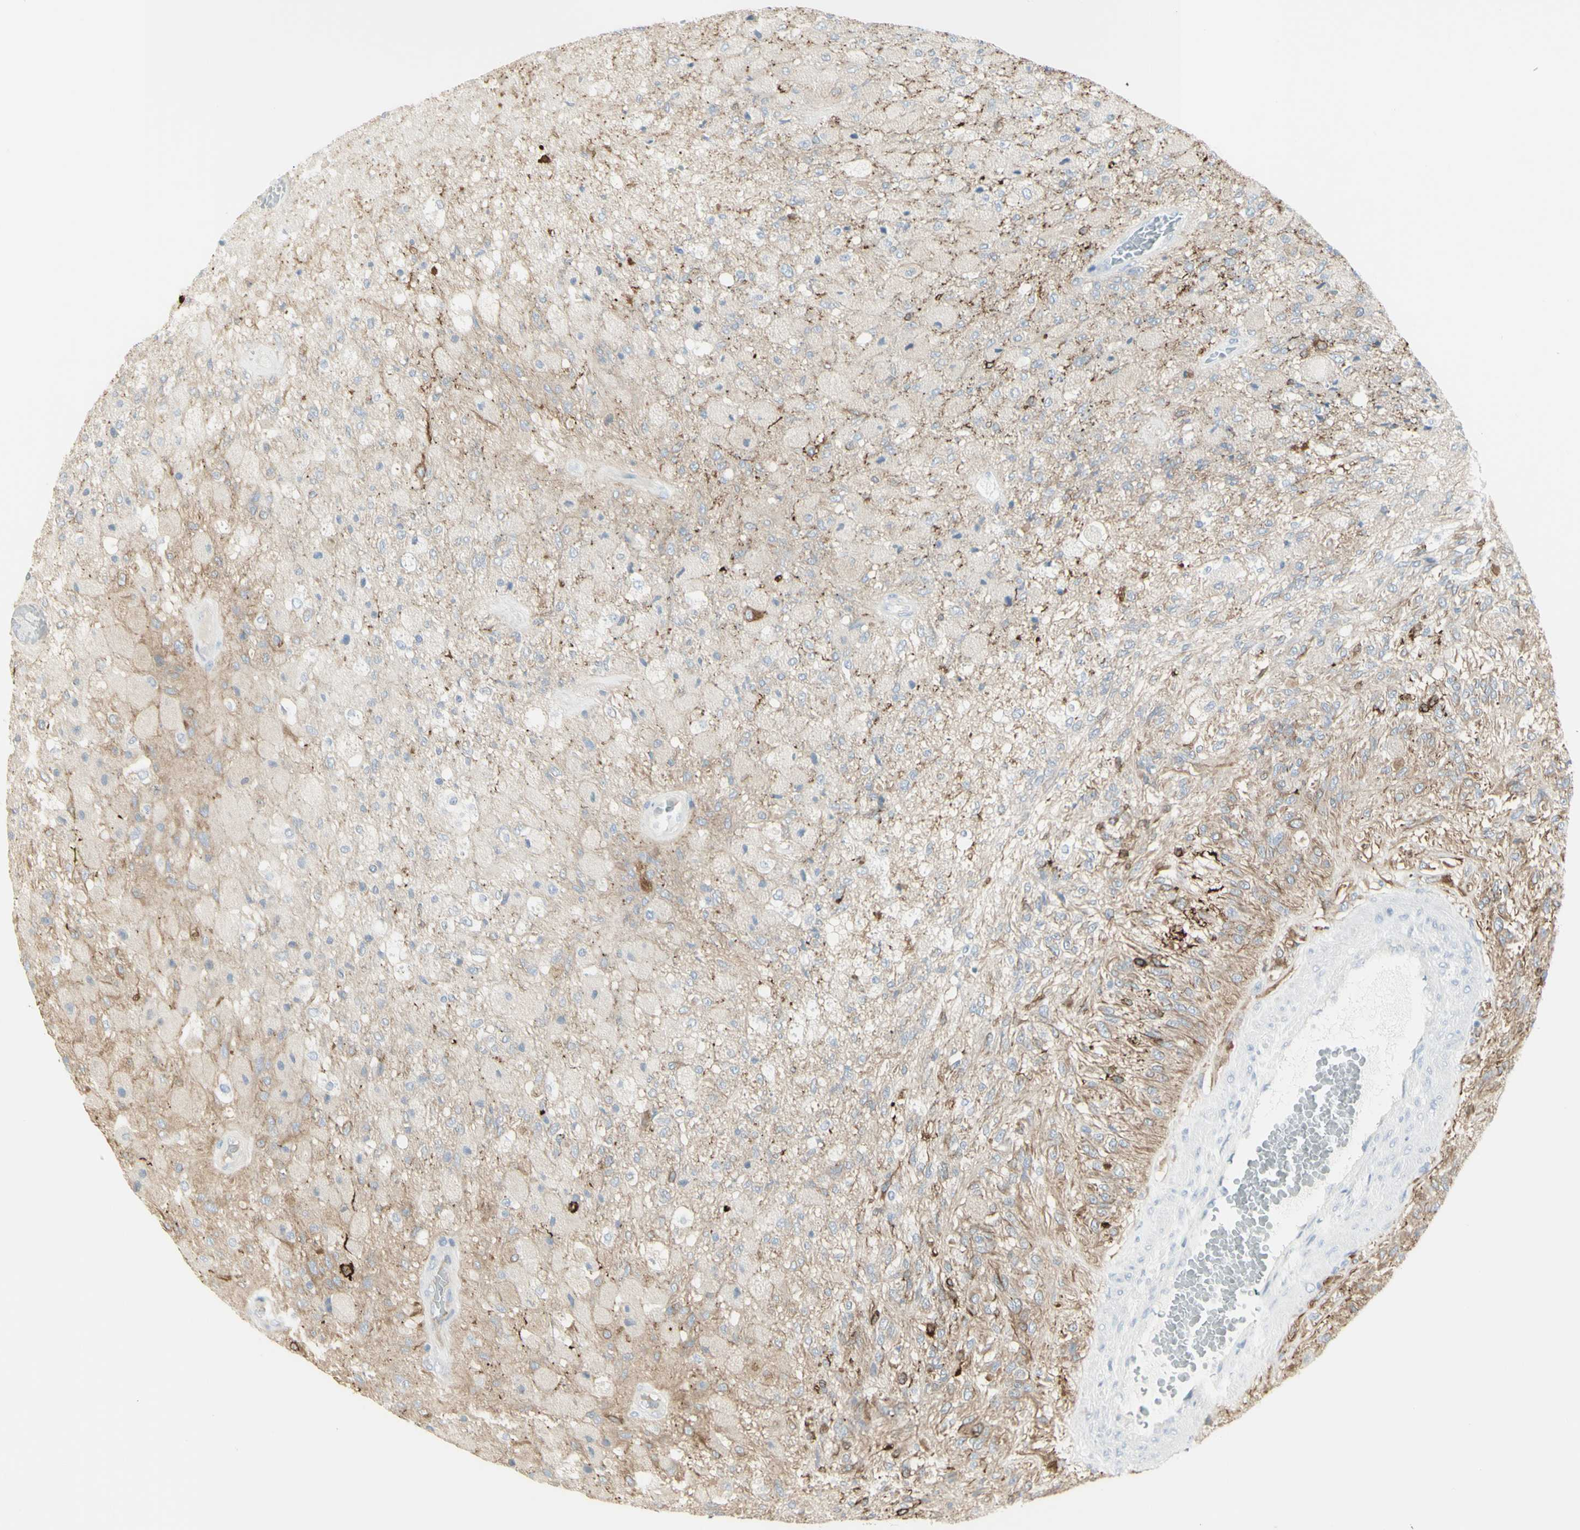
{"staining": {"intensity": "weak", "quantity": ">75%", "location": "cytoplasmic/membranous"}, "tissue": "glioma", "cell_type": "Tumor cells", "image_type": "cancer", "snomed": [{"axis": "morphology", "description": "Normal tissue, NOS"}, {"axis": "morphology", "description": "Glioma, malignant, High grade"}, {"axis": "topography", "description": "Cerebral cortex"}], "caption": "A brown stain highlights weak cytoplasmic/membranous positivity of a protein in human glioma tumor cells. Nuclei are stained in blue.", "gene": "ENSG00000198211", "patient": {"sex": "male", "age": 77}}